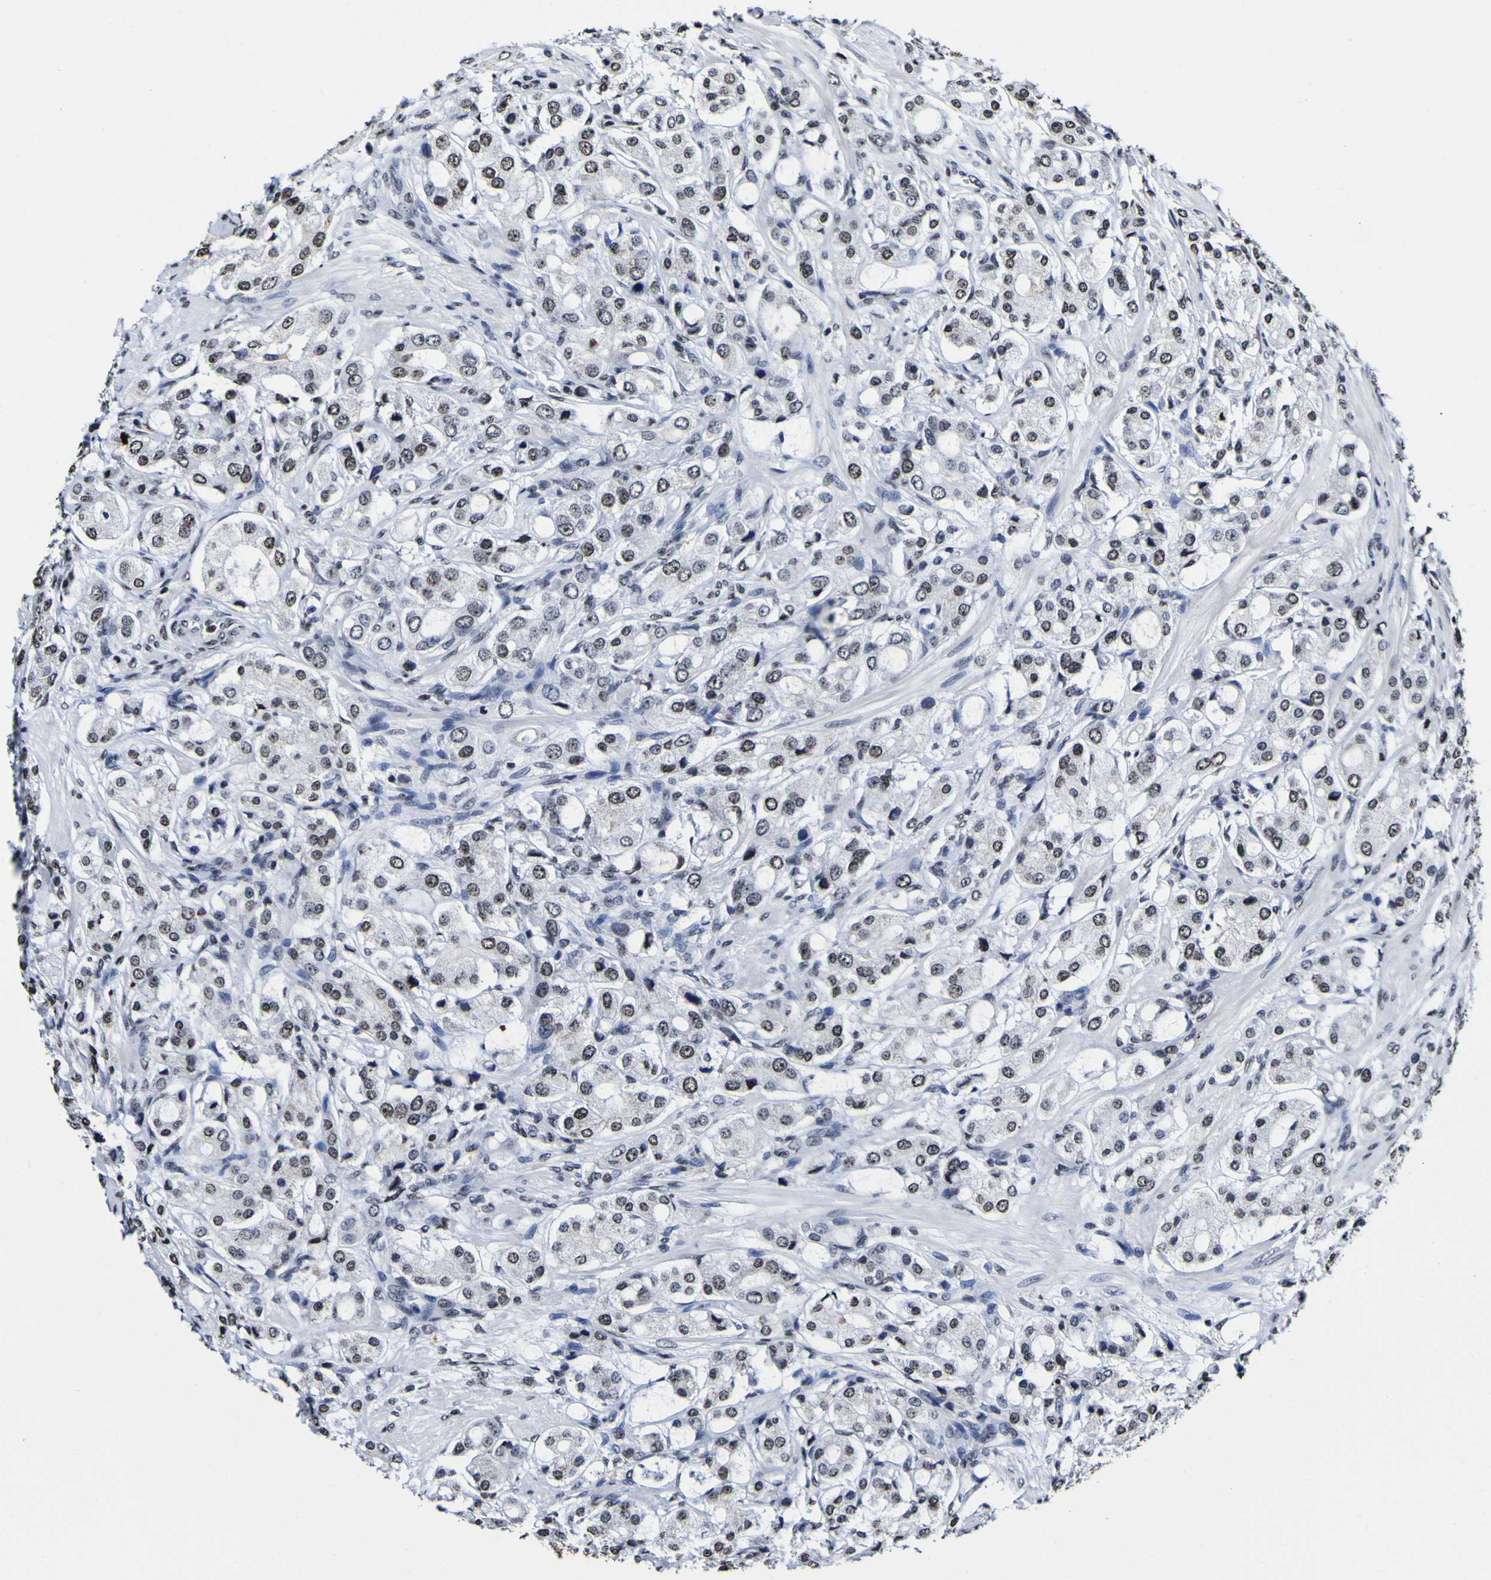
{"staining": {"intensity": "strong", "quantity": "<25%", "location": "nuclear"}, "tissue": "prostate cancer", "cell_type": "Tumor cells", "image_type": "cancer", "snomed": [{"axis": "morphology", "description": "Adenocarcinoma, High grade"}, {"axis": "topography", "description": "Prostate"}], "caption": "Protein analysis of high-grade adenocarcinoma (prostate) tissue displays strong nuclear staining in approximately <25% of tumor cells. The staining was performed using DAB to visualize the protein expression in brown, while the nuclei were stained in blue with hematoxylin (Magnification: 20x).", "gene": "PIAS1", "patient": {"sex": "male", "age": 65}}